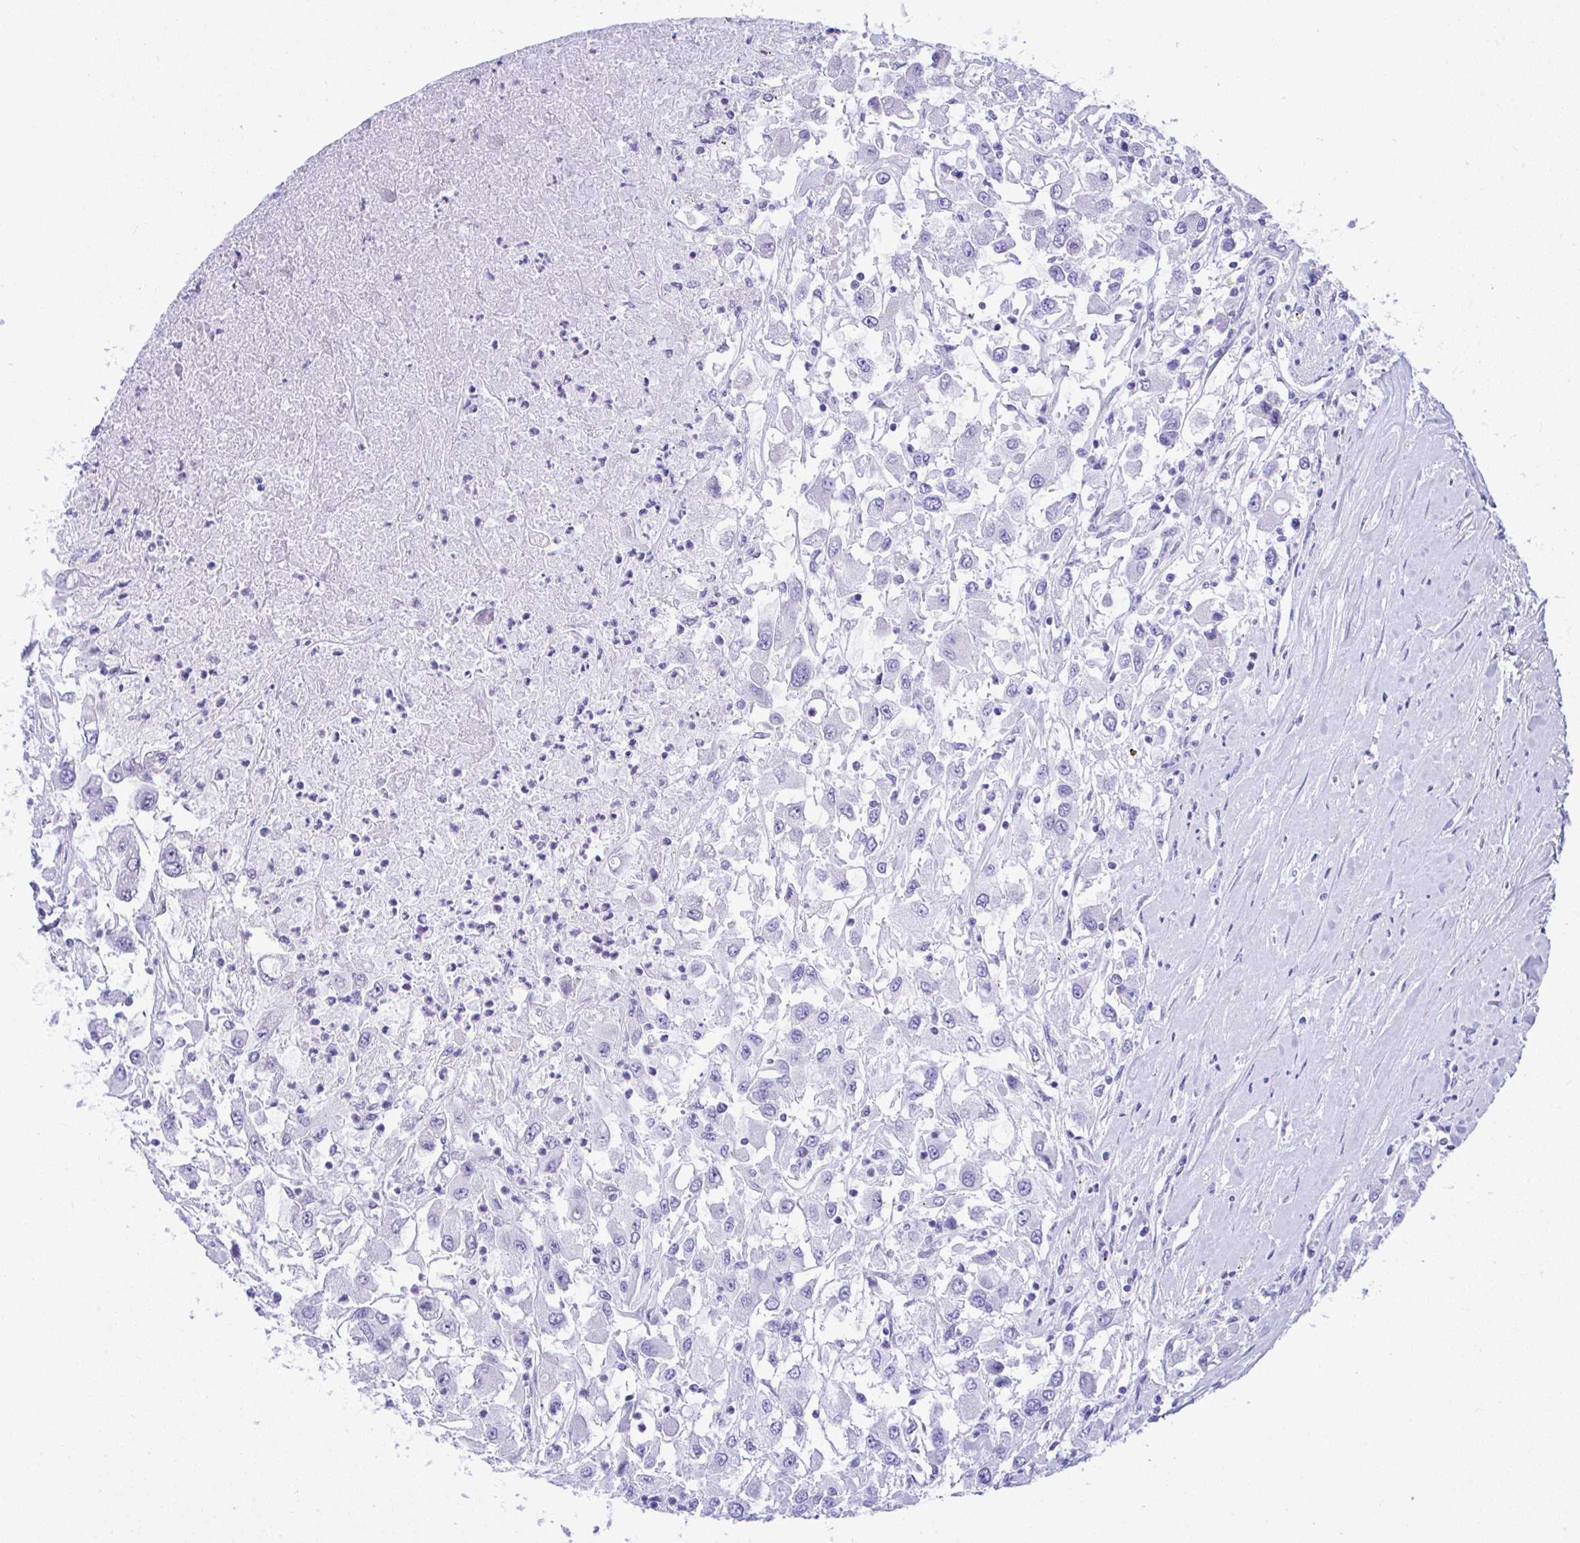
{"staining": {"intensity": "negative", "quantity": "none", "location": "none"}, "tissue": "renal cancer", "cell_type": "Tumor cells", "image_type": "cancer", "snomed": [{"axis": "morphology", "description": "Adenocarcinoma, NOS"}, {"axis": "topography", "description": "Kidney"}], "caption": "Immunohistochemistry (IHC) photomicrograph of human renal adenocarcinoma stained for a protein (brown), which displays no expression in tumor cells.", "gene": "SEL1L2", "patient": {"sex": "female", "age": 67}}